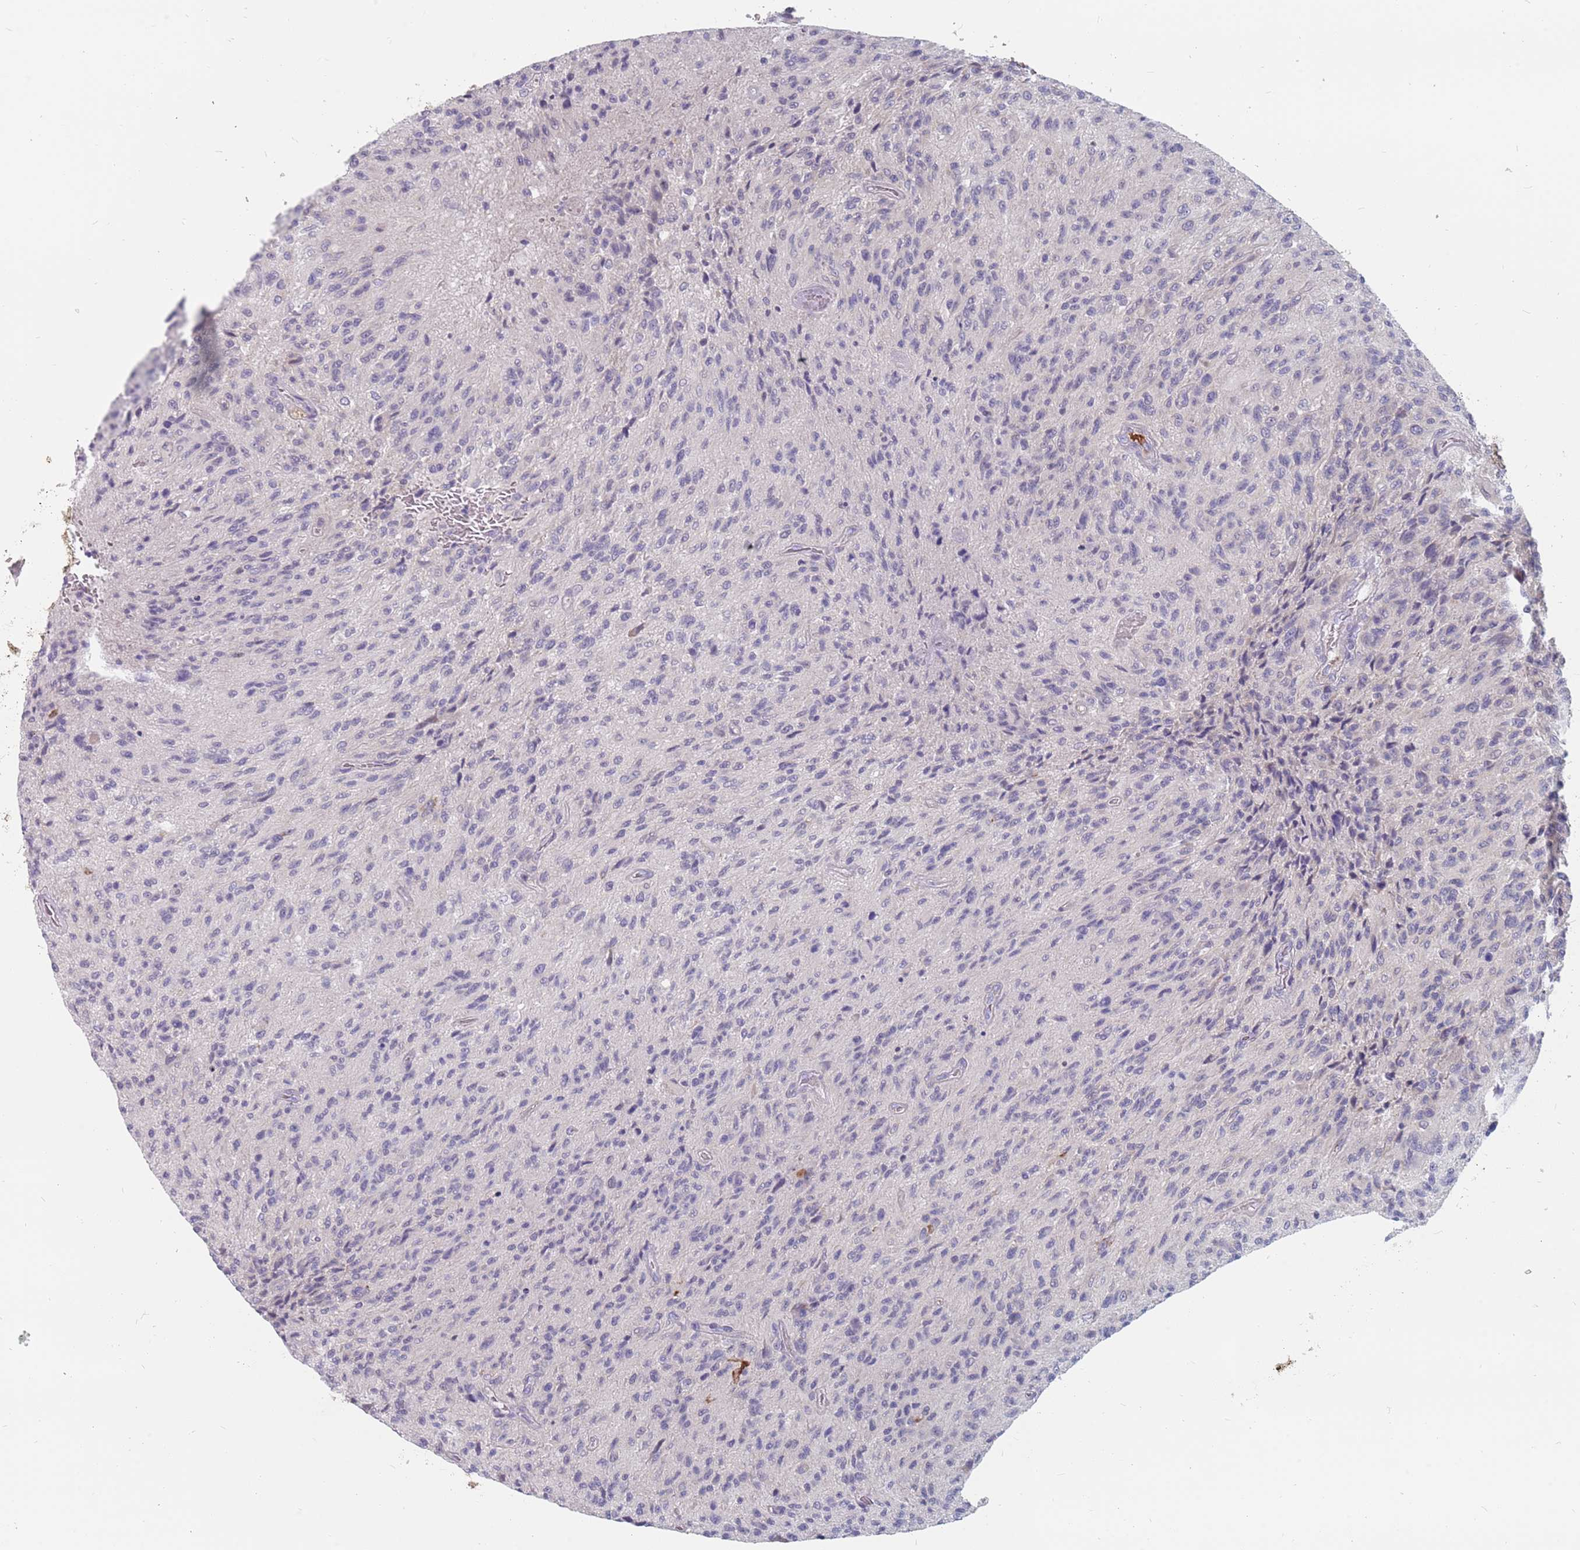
{"staining": {"intensity": "negative", "quantity": "none", "location": "none"}, "tissue": "glioma", "cell_type": "Tumor cells", "image_type": "cancer", "snomed": [{"axis": "morphology", "description": "Normal tissue, NOS"}, {"axis": "morphology", "description": "Glioma, malignant, High grade"}, {"axis": "topography", "description": "Cerebral cortex"}], "caption": "IHC image of human malignant high-grade glioma stained for a protein (brown), which reveals no staining in tumor cells.", "gene": "CMTR2", "patient": {"sex": "male", "age": 56}}